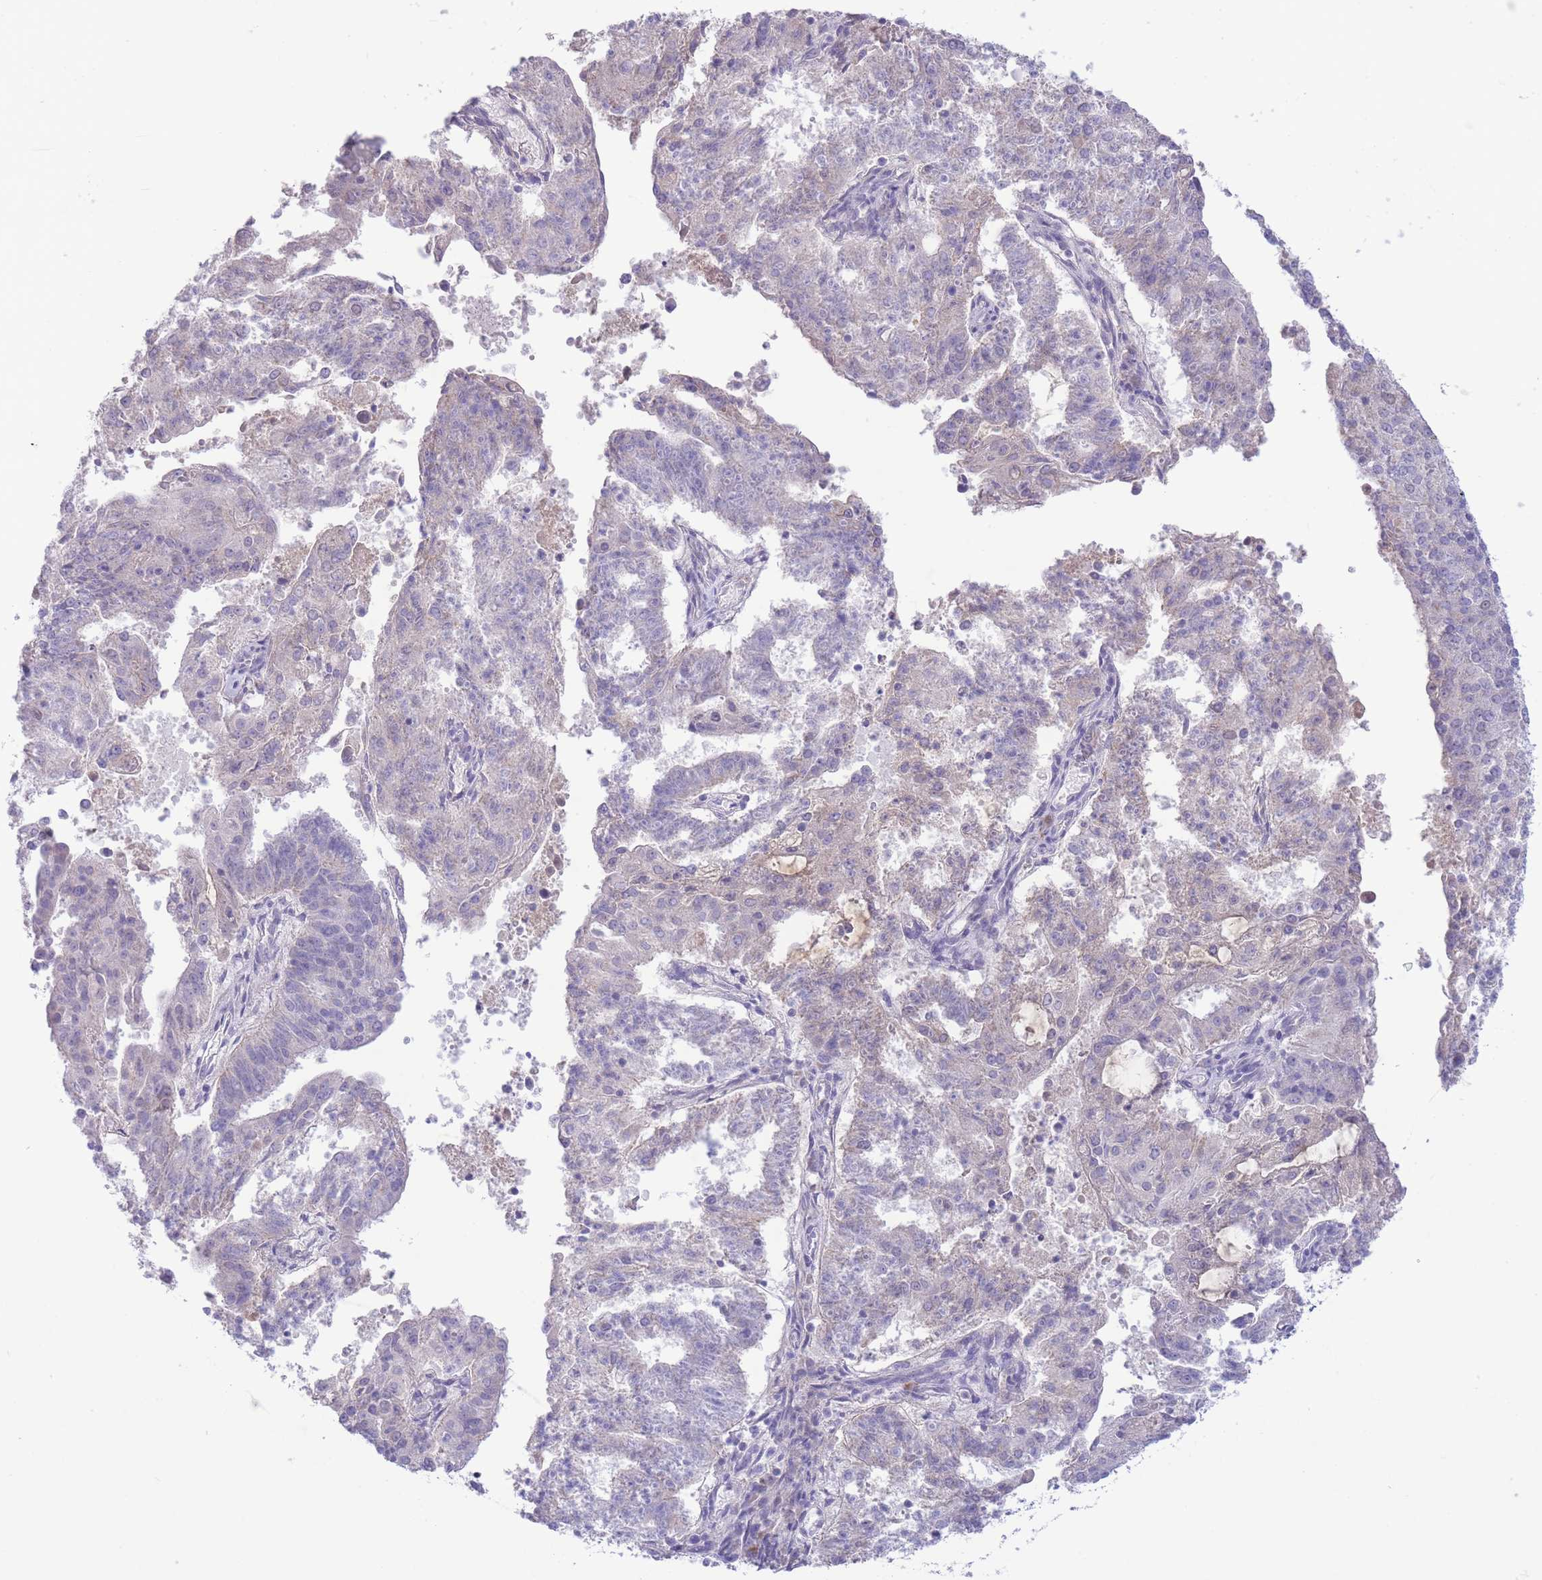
{"staining": {"intensity": "negative", "quantity": "none", "location": "none"}, "tissue": "endometrial cancer", "cell_type": "Tumor cells", "image_type": "cancer", "snomed": [{"axis": "morphology", "description": "Adenocarcinoma, NOS"}, {"axis": "topography", "description": "Endometrium"}], "caption": "The immunohistochemistry (IHC) micrograph has no significant expression in tumor cells of endometrial adenocarcinoma tissue.", "gene": "ASAP3", "patient": {"sex": "female", "age": 82}}